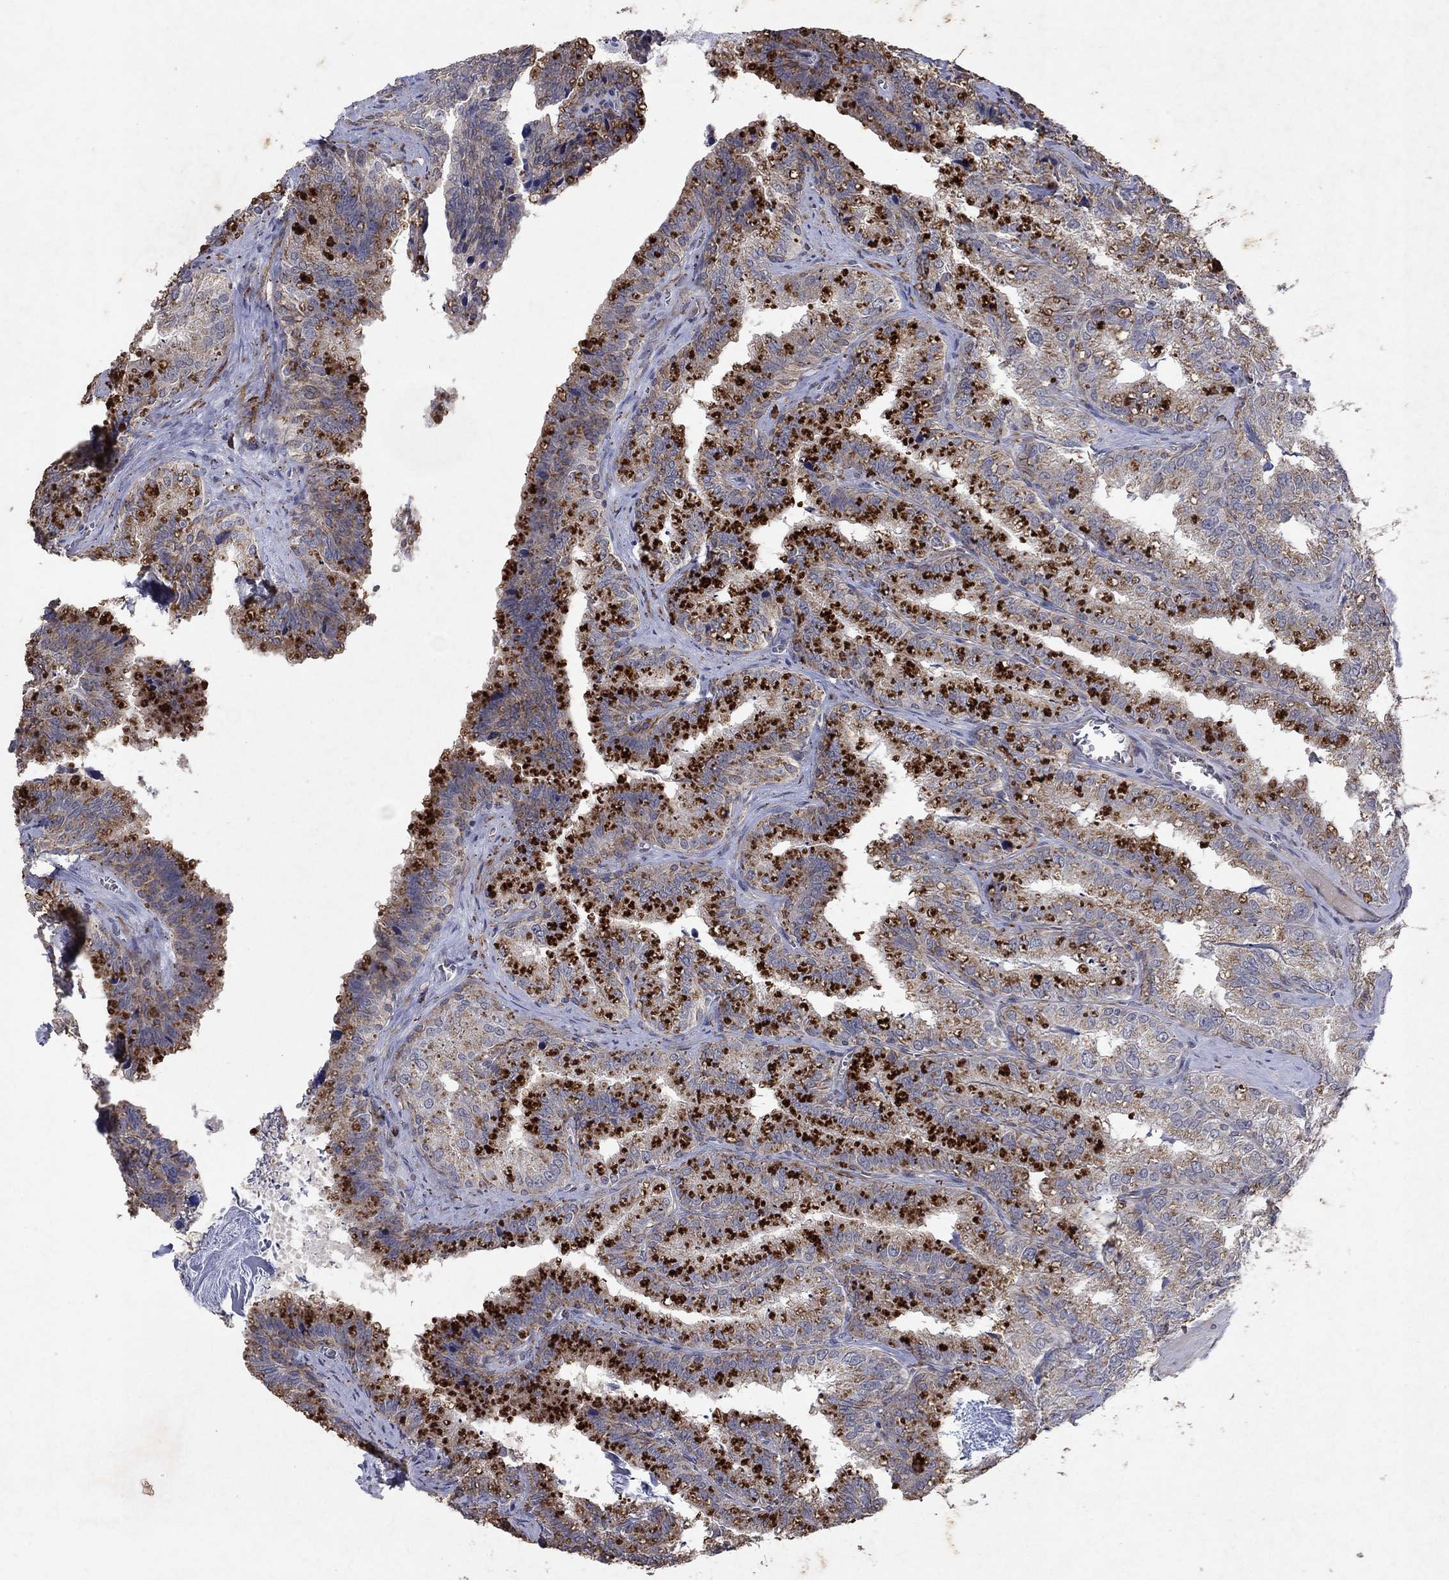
{"staining": {"intensity": "strong", "quantity": "25%-75%", "location": "cytoplasmic/membranous"}, "tissue": "seminal vesicle", "cell_type": "Glandular cells", "image_type": "normal", "snomed": [{"axis": "morphology", "description": "Normal tissue, NOS"}, {"axis": "topography", "description": "Seminal veicle"}], "caption": "DAB (3,3'-diaminobenzidine) immunohistochemical staining of unremarkable human seminal vesicle demonstrates strong cytoplasmic/membranous protein staining in about 25%-75% of glandular cells.", "gene": "FRG1", "patient": {"sex": "male", "age": 57}}